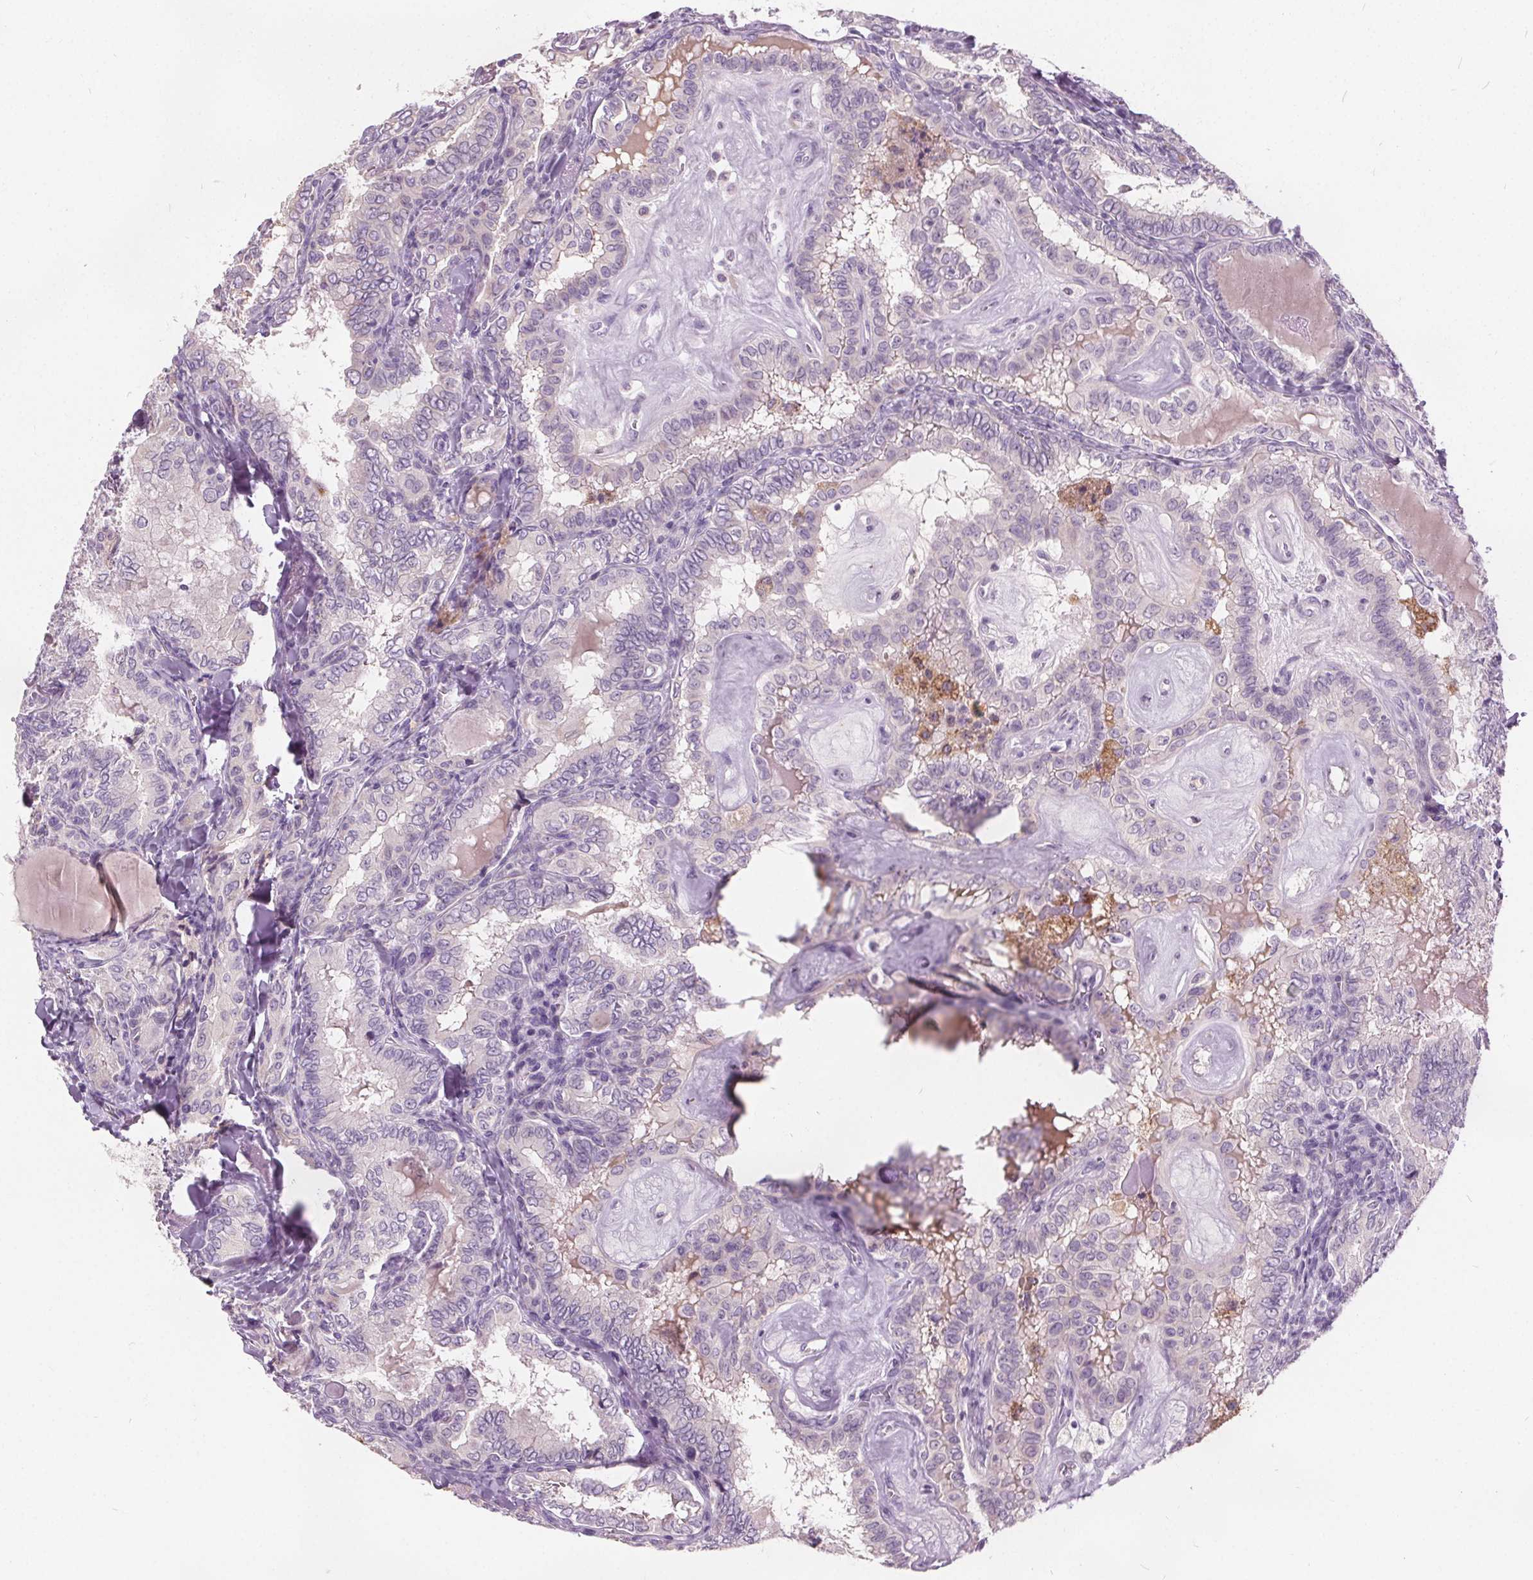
{"staining": {"intensity": "negative", "quantity": "none", "location": "none"}, "tissue": "thyroid cancer", "cell_type": "Tumor cells", "image_type": "cancer", "snomed": [{"axis": "morphology", "description": "Papillary adenocarcinoma, NOS"}, {"axis": "topography", "description": "Thyroid gland"}], "caption": "An immunohistochemistry histopathology image of thyroid cancer is shown. There is no staining in tumor cells of thyroid cancer.", "gene": "ACOX2", "patient": {"sex": "female", "age": 75}}